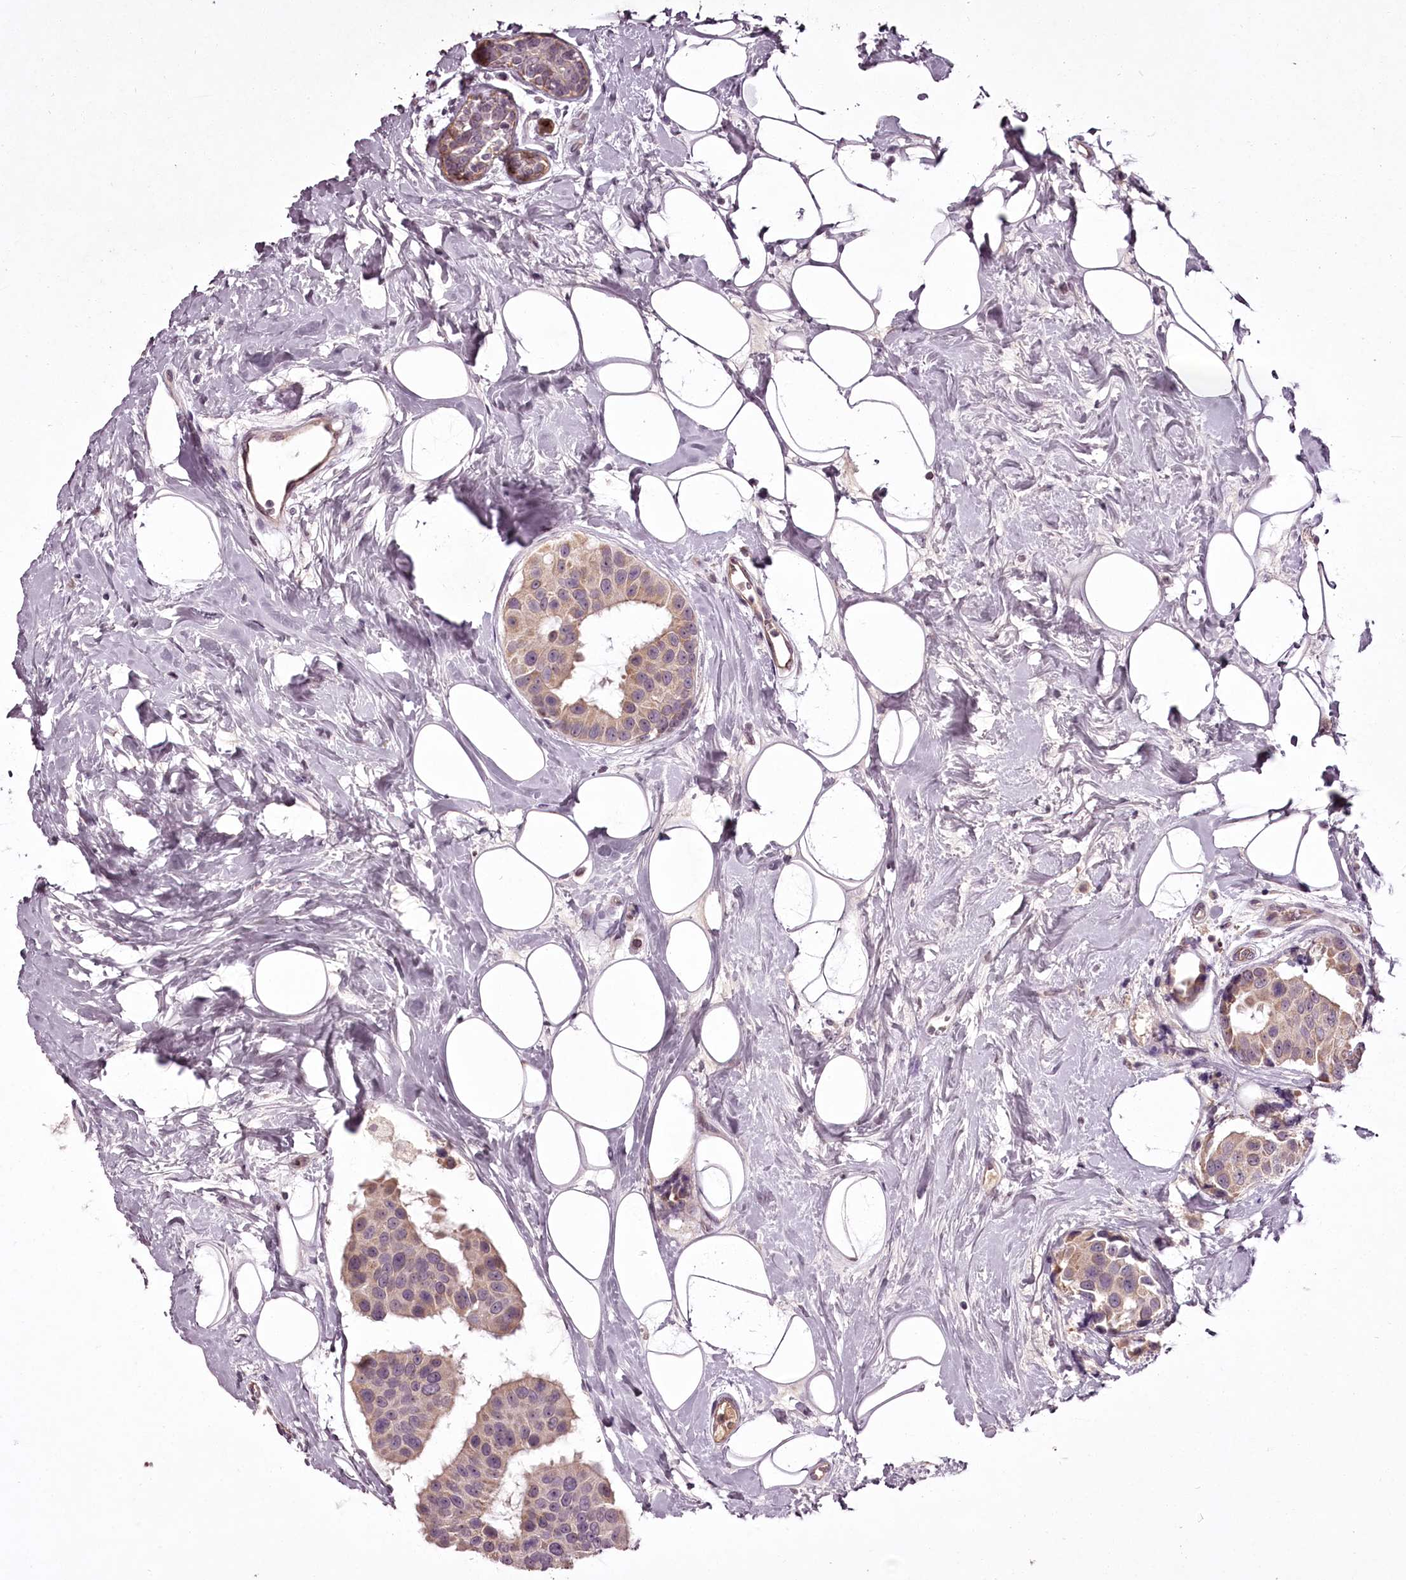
{"staining": {"intensity": "moderate", "quantity": "<25%", "location": "cytoplasmic/membranous"}, "tissue": "breast cancer", "cell_type": "Tumor cells", "image_type": "cancer", "snomed": [{"axis": "morphology", "description": "Normal tissue, NOS"}, {"axis": "morphology", "description": "Duct carcinoma"}, {"axis": "topography", "description": "Breast"}], "caption": "DAB immunohistochemical staining of human breast cancer demonstrates moderate cytoplasmic/membranous protein positivity in about <25% of tumor cells.", "gene": "RBMXL2", "patient": {"sex": "female", "age": 39}}